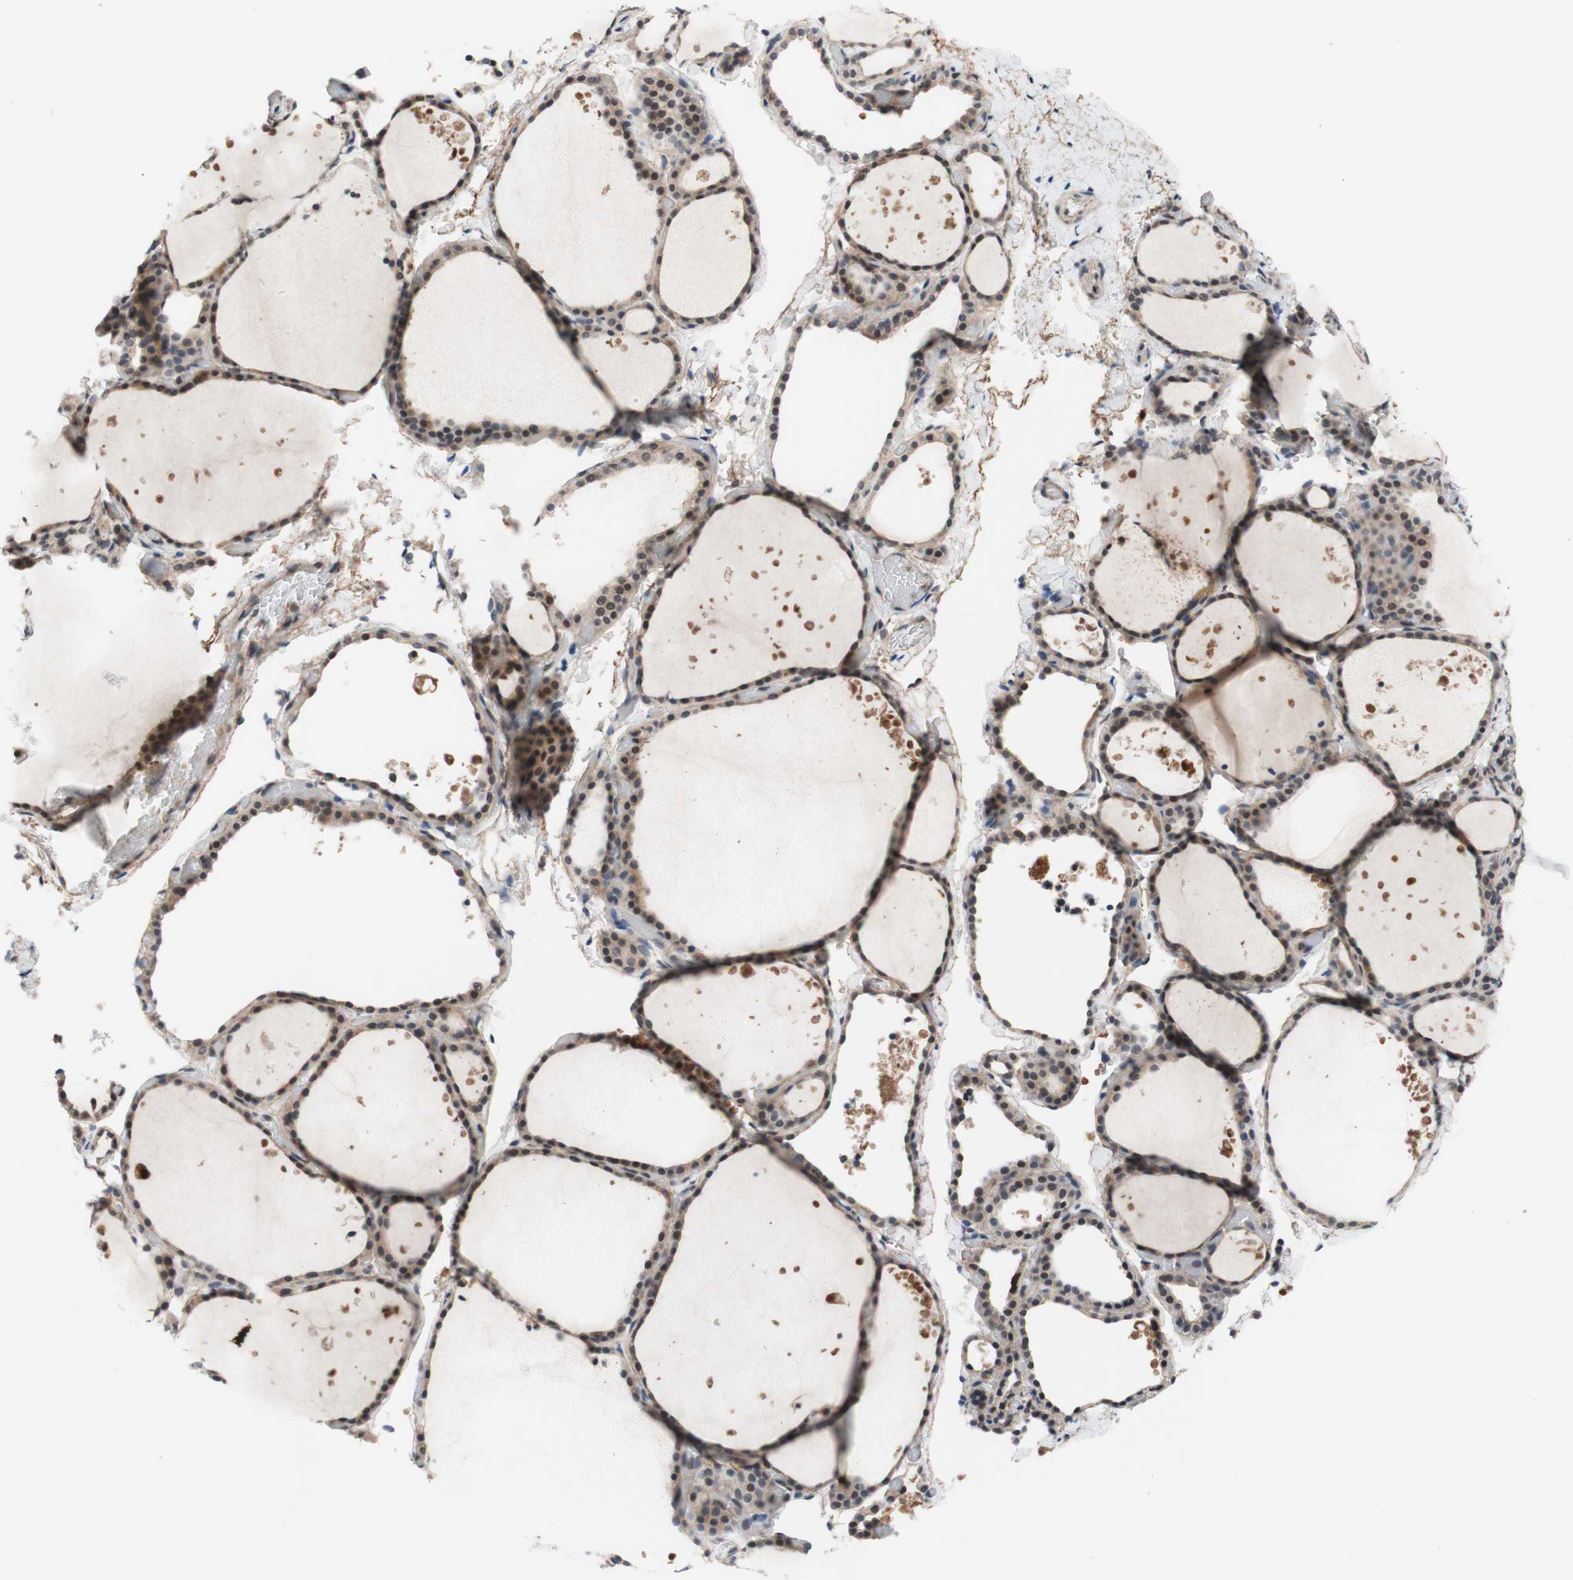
{"staining": {"intensity": "moderate", "quantity": ">75%", "location": "cytoplasmic/membranous"}, "tissue": "thyroid gland", "cell_type": "Glandular cells", "image_type": "normal", "snomed": [{"axis": "morphology", "description": "Normal tissue, NOS"}, {"axis": "topography", "description": "Thyroid gland"}], "caption": "Approximately >75% of glandular cells in normal thyroid gland display moderate cytoplasmic/membranous protein expression as visualized by brown immunohistochemical staining.", "gene": "CD55", "patient": {"sex": "female", "age": 44}}